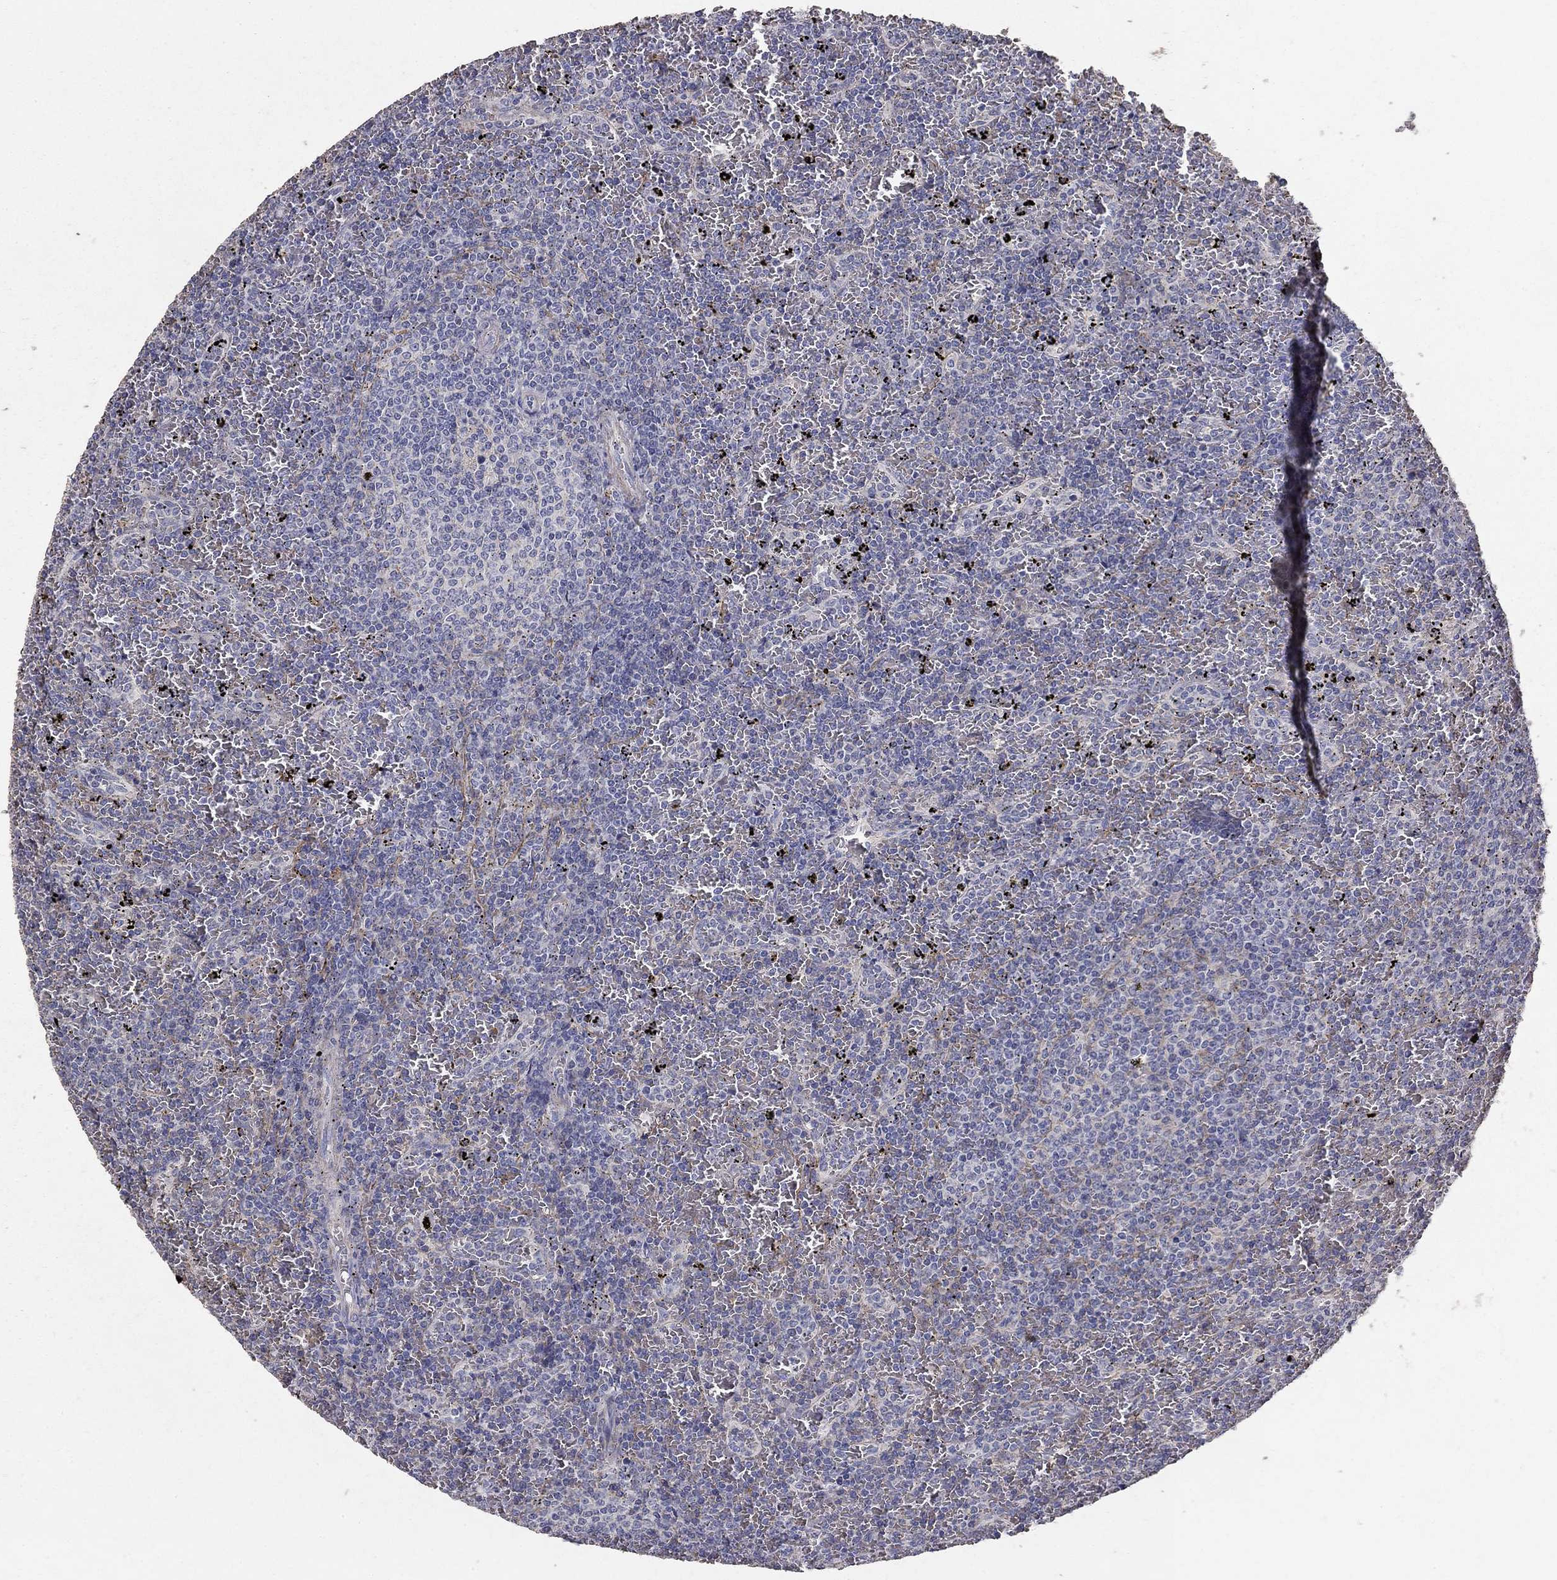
{"staining": {"intensity": "negative", "quantity": "none", "location": "none"}, "tissue": "lymphoma", "cell_type": "Tumor cells", "image_type": "cancer", "snomed": [{"axis": "morphology", "description": "Malignant lymphoma, non-Hodgkin's type, Low grade"}, {"axis": "topography", "description": "Spleen"}], "caption": "A photomicrograph of human lymphoma is negative for staining in tumor cells.", "gene": "MPP2", "patient": {"sex": "female", "age": 77}}